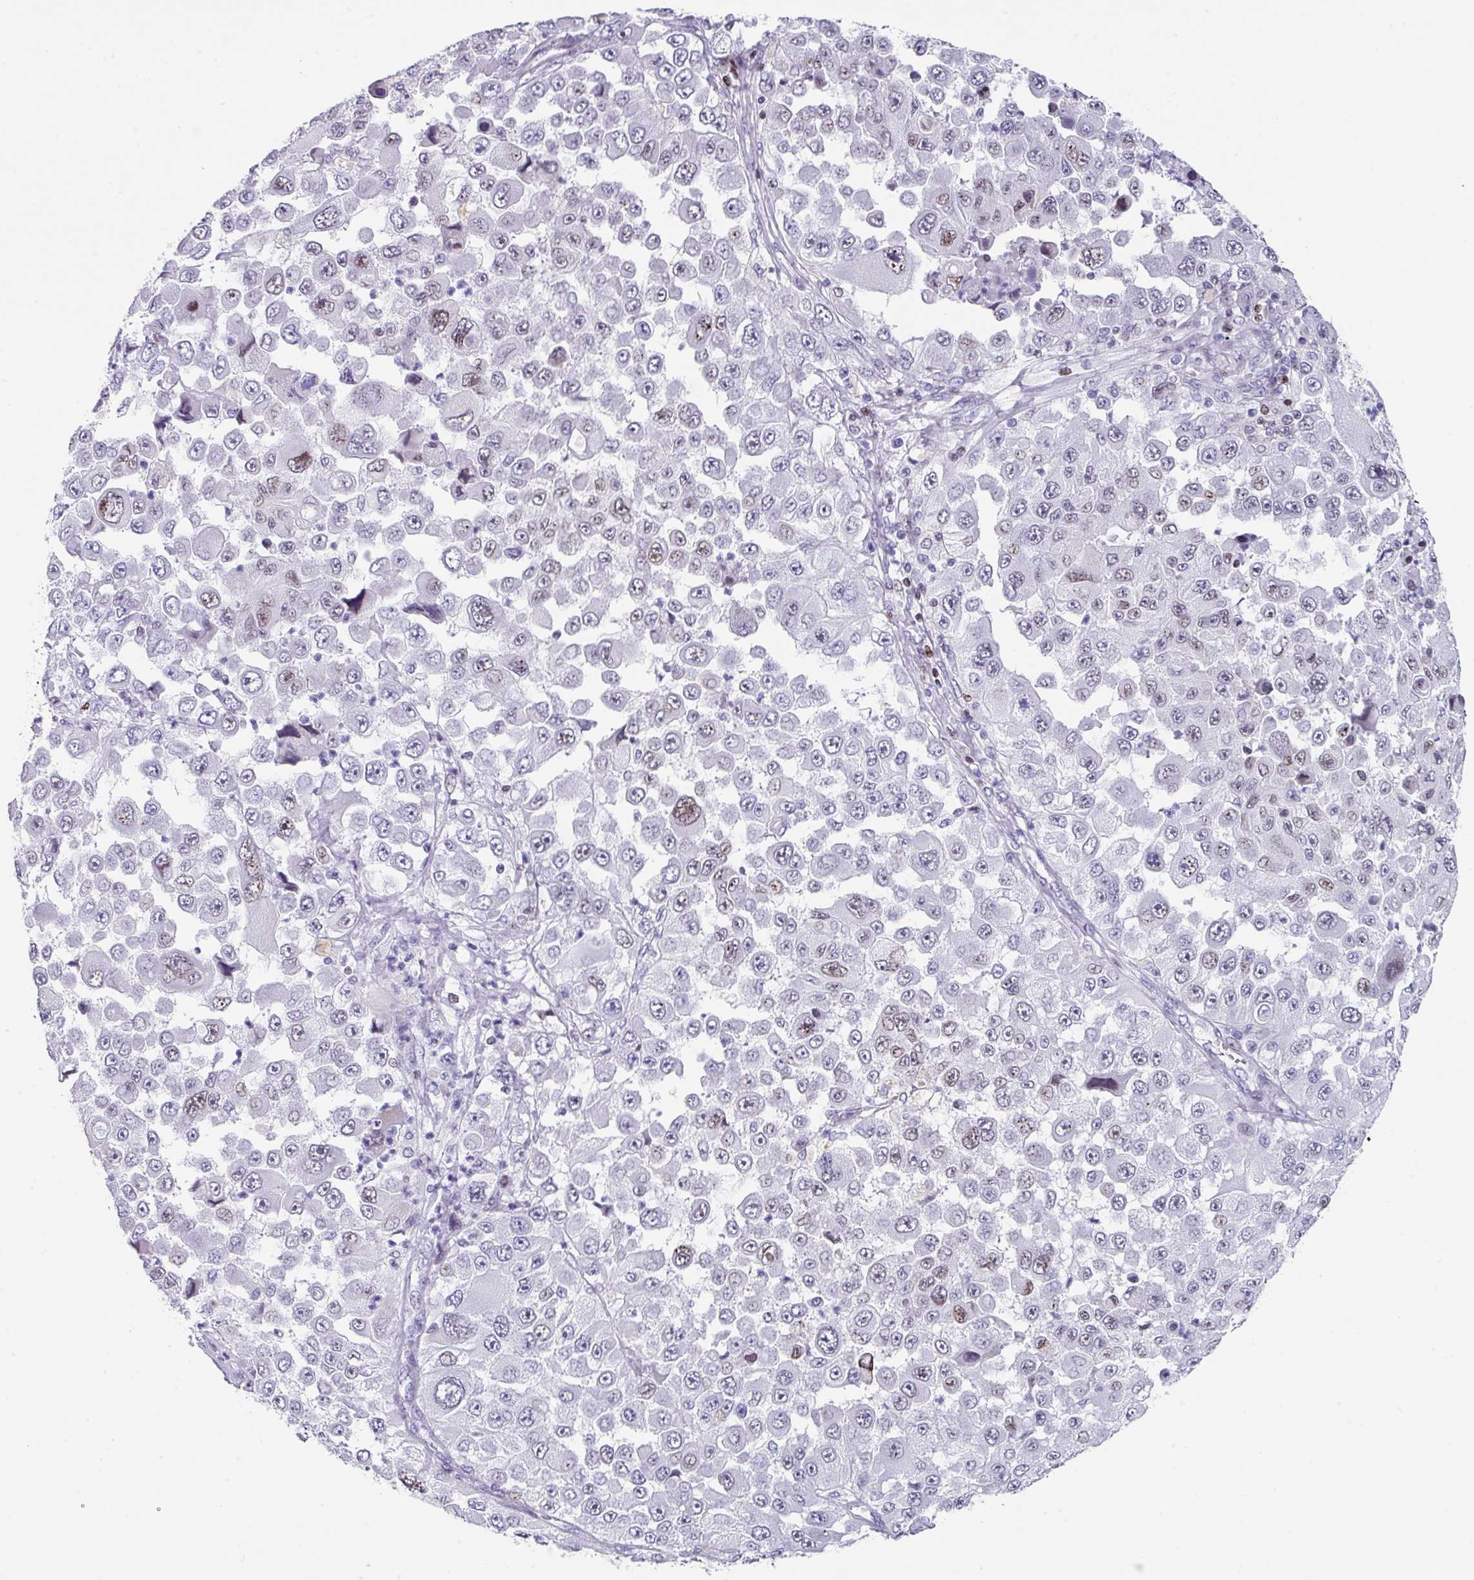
{"staining": {"intensity": "moderate", "quantity": "<25%", "location": "nuclear"}, "tissue": "melanoma", "cell_type": "Tumor cells", "image_type": "cancer", "snomed": [{"axis": "morphology", "description": "Malignant melanoma, Metastatic site"}, {"axis": "topography", "description": "Lymph node"}], "caption": "Melanoma stained for a protein shows moderate nuclear positivity in tumor cells.", "gene": "TCF3", "patient": {"sex": "male", "age": 62}}